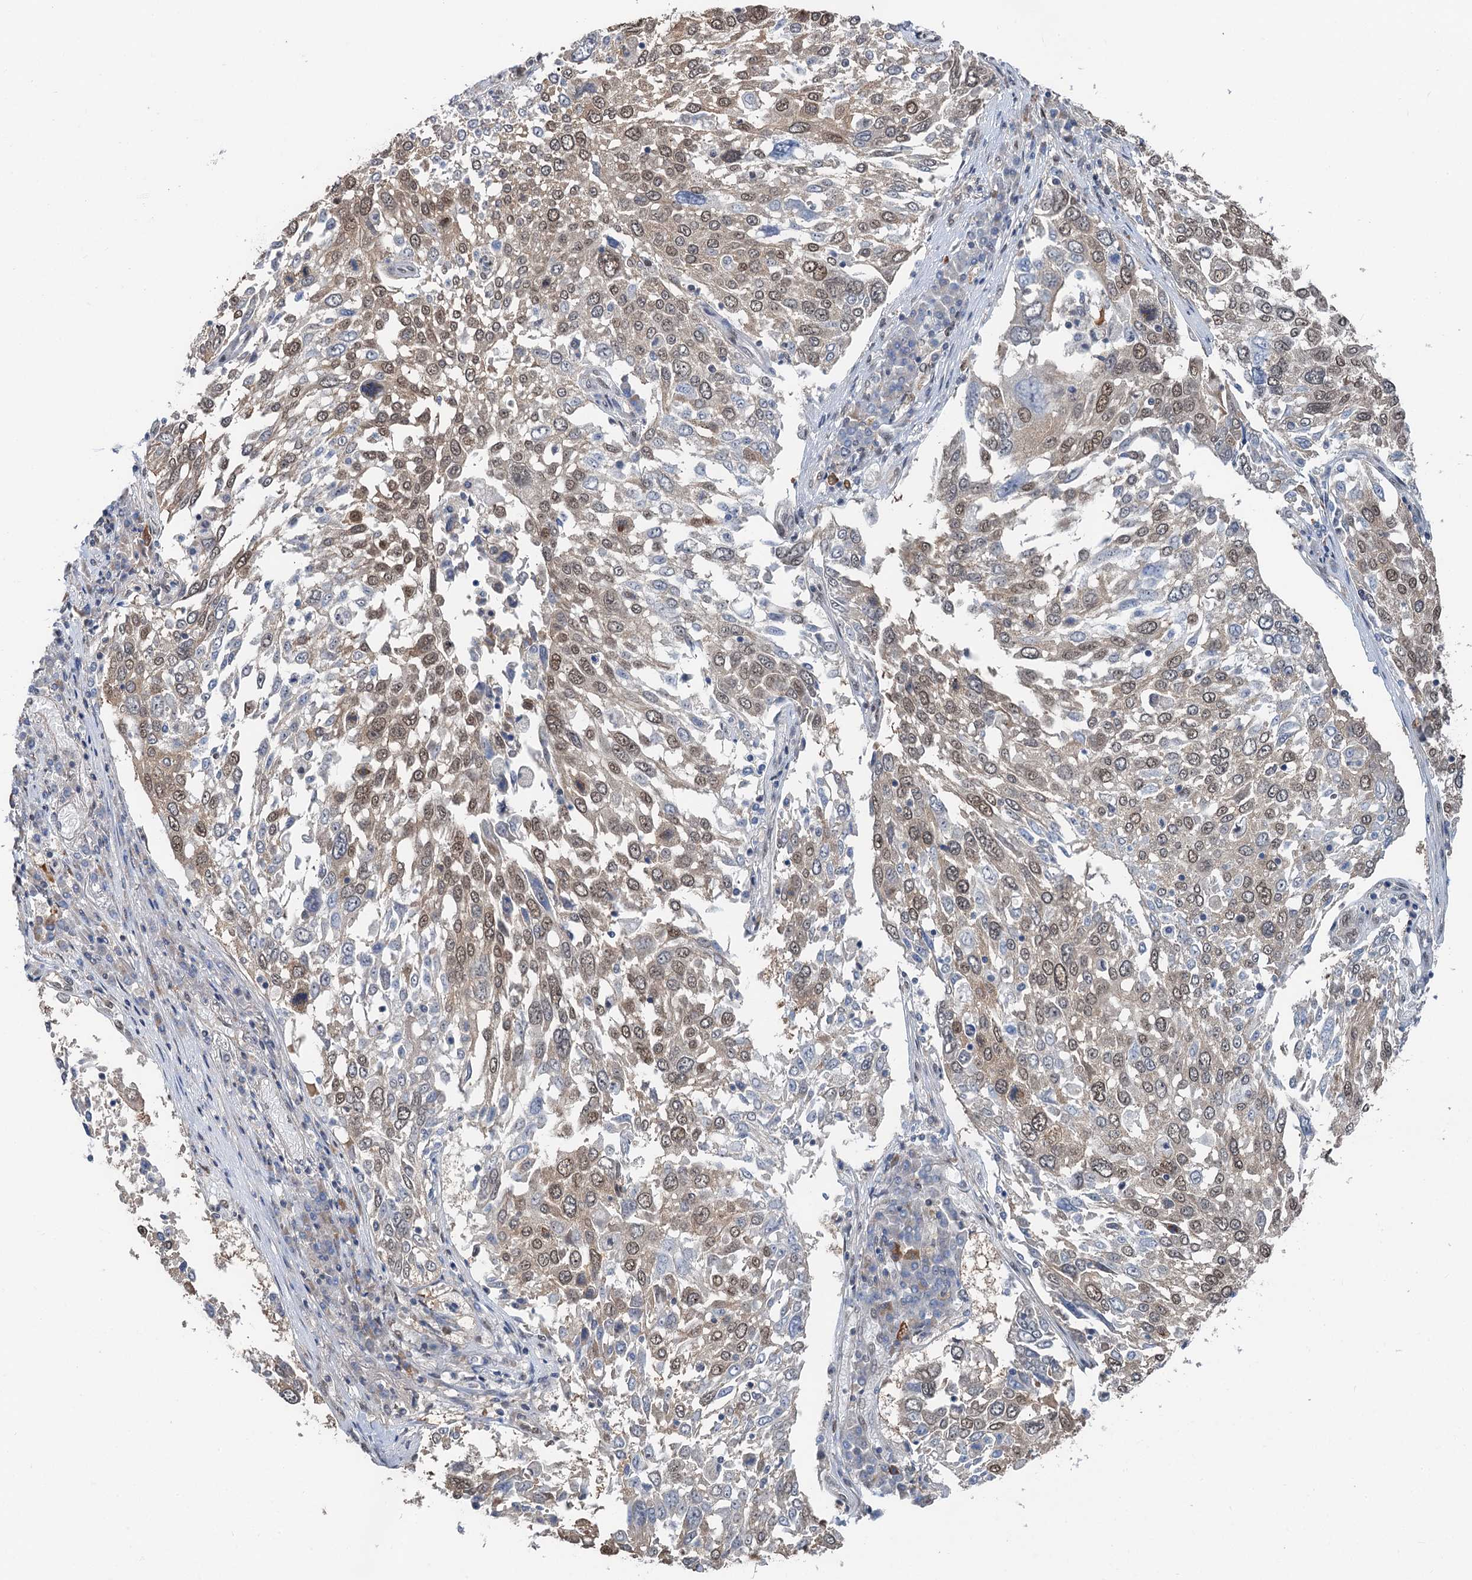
{"staining": {"intensity": "moderate", "quantity": ">75%", "location": "nuclear"}, "tissue": "lung cancer", "cell_type": "Tumor cells", "image_type": "cancer", "snomed": [{"axis": "morphology", "description": "Squamous cell carcinoma, NOS"}, {"axis": "topography", "description": "Lung"}], "caption": "Tumor cells demonstrate moderate nuclear positivity in approximately >75% of cells in squamous cell carcinoma (lung).", "gene": "CFDP1", "patient": {"sex": "male", "age": 65}}